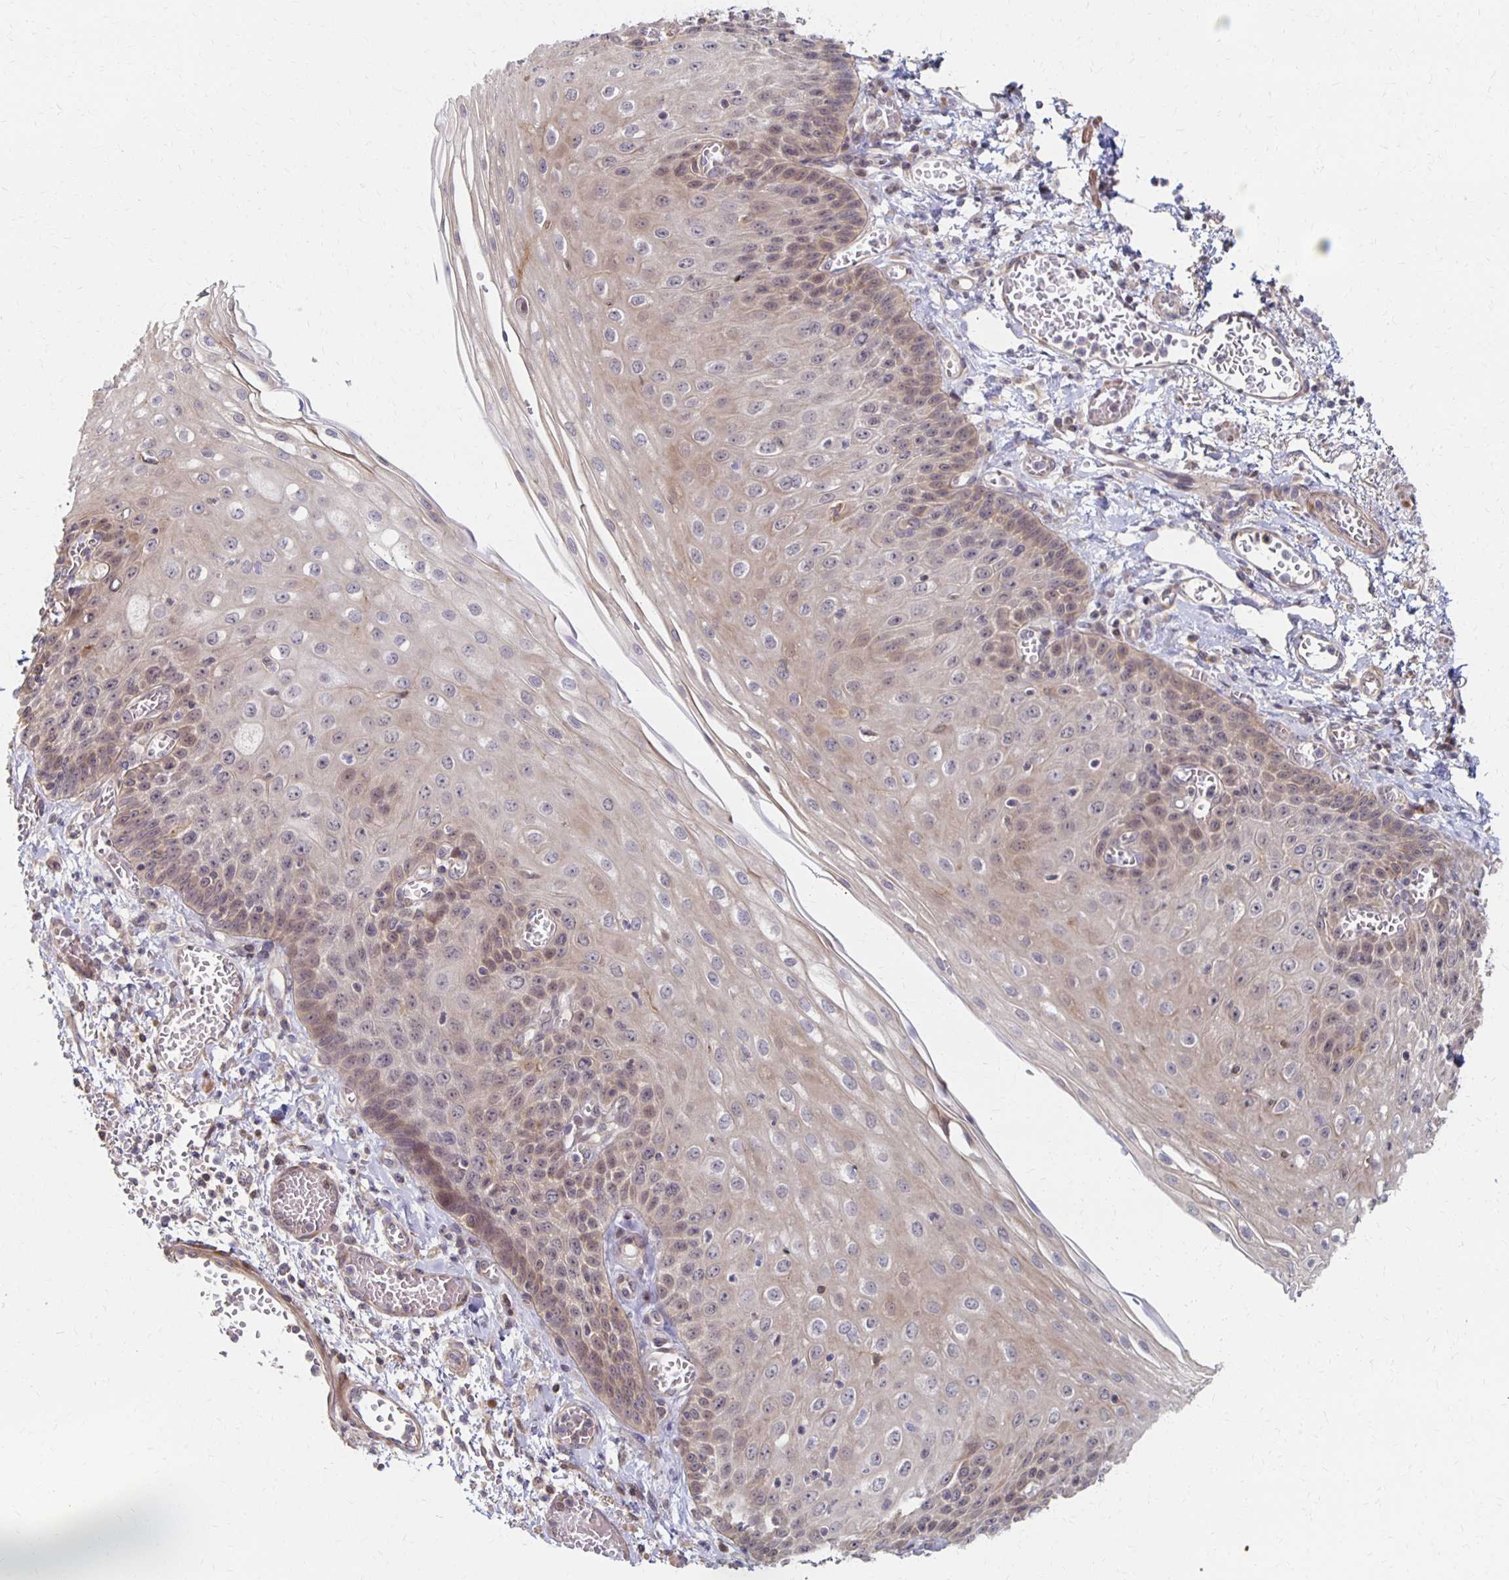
{"staining": {"intensity": "weak", "quantity": ">75%", "location": "cytoplasmic/membranous,nuclear"}, "tissue": "esophagus", "cell_type": "Squamous epithelial cells", "image_type": "normal", "snomed": [{"axis": "morphology", "description": "Normal tissue, NOS"}, {"axis": "morphology", "description": "Adenocarcinoma, NOS"}, {"axis": "topography", "description": "Esophagus"}], "caption": "Weak cytoplasmic/membranous,nuclear staining for a protein is appreciated in approximately >75% of squamous epithelial cells of unremarkable esophagus using immunohistochemistry.", "gene": "PRKCB", "patient": {"sex": "male", "age": 81}}